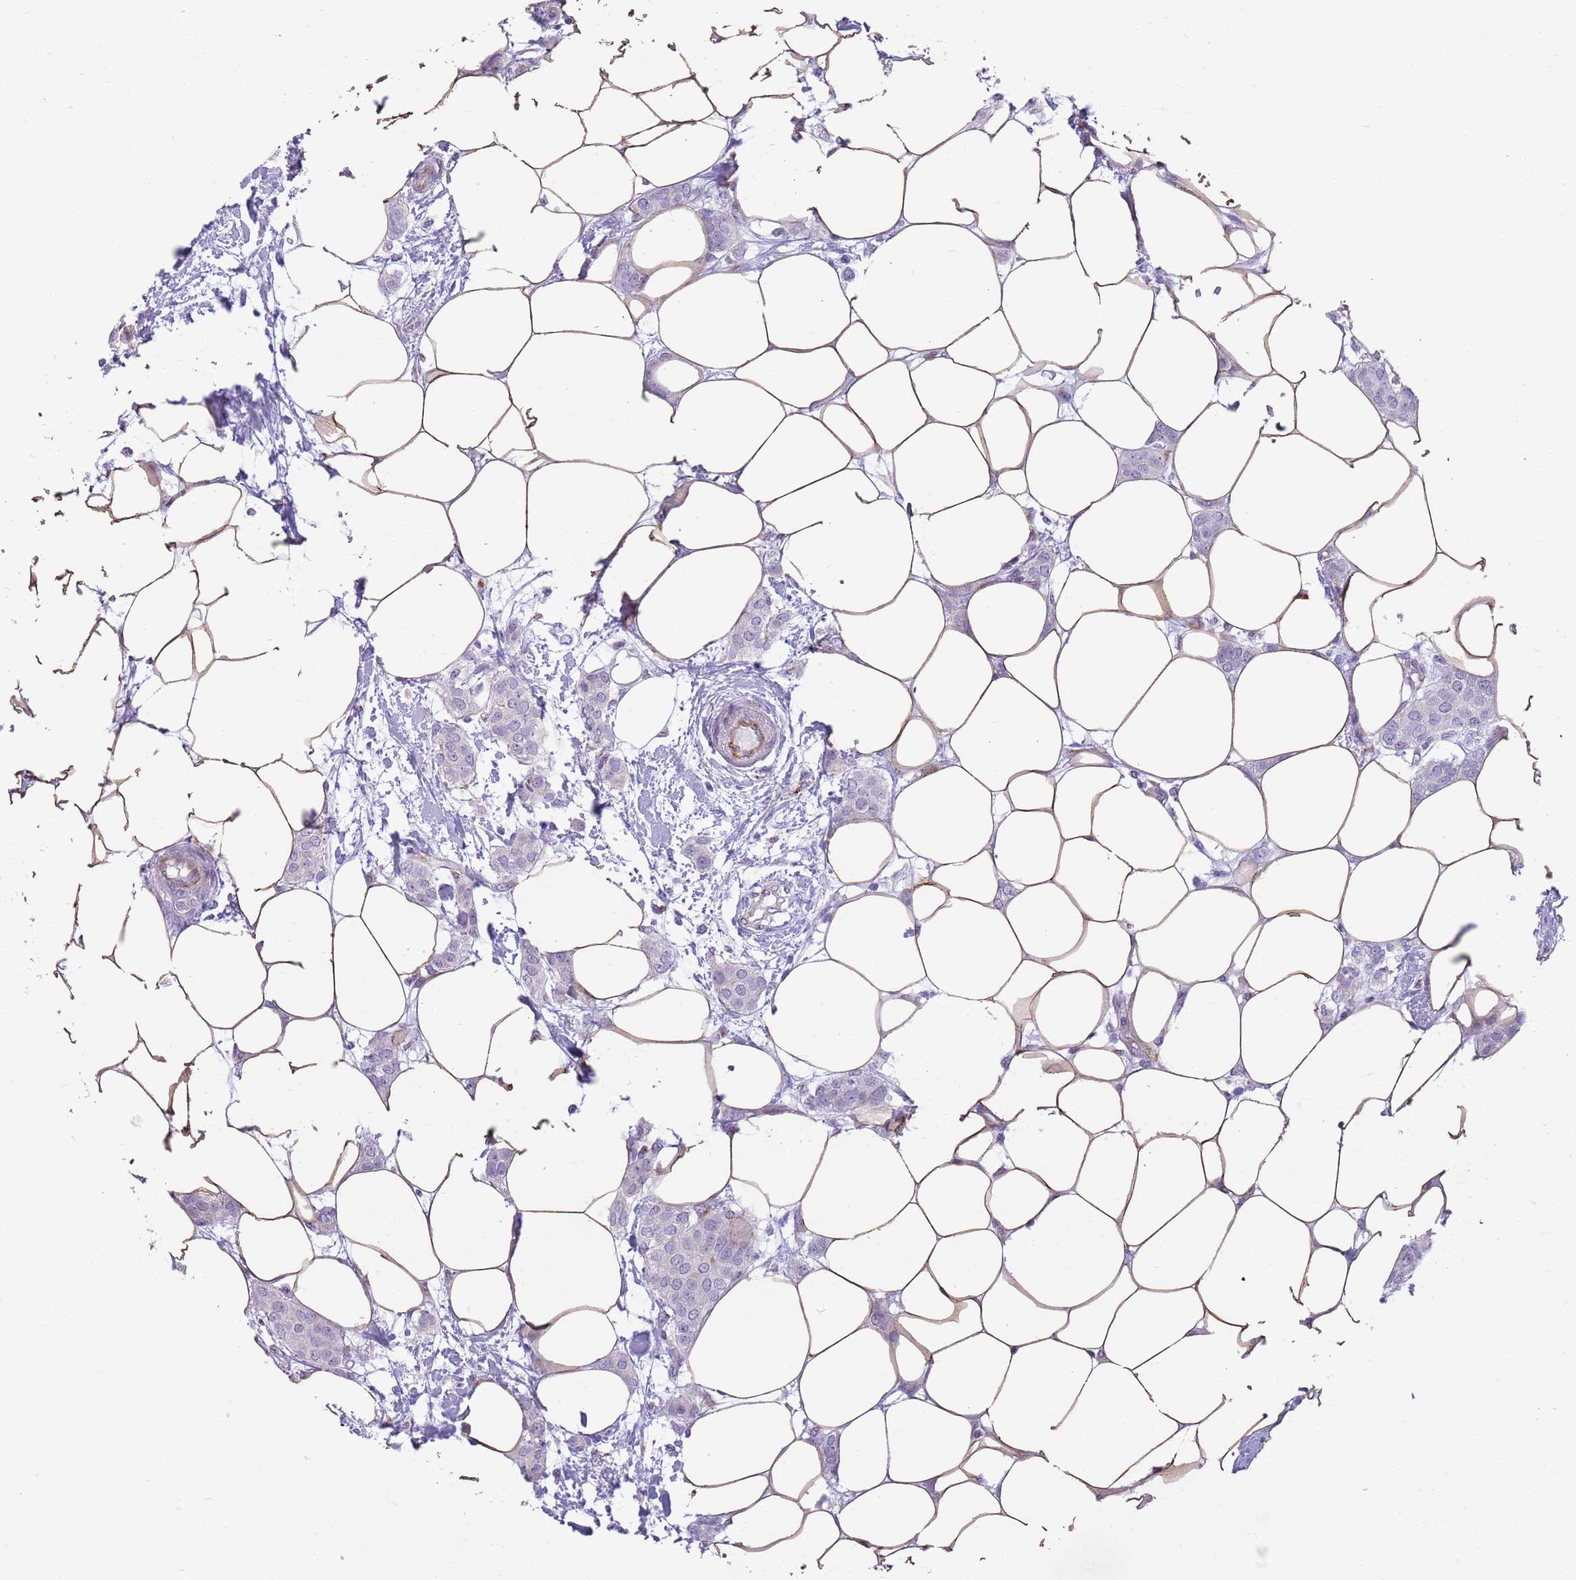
{"staining": {"intensity": "negative", "quantity": "none", "location": "none"}, "tissue": "breast cancer", "cell_type": "Tumor cells", "image_type": "cancer", "snomed": [{"axis": "morphology", "description": "Duct carcinoma"}, {"axis": "topography", "description": "Breast"}], "caption": "High magnification brightfield microscopy of breast cancer (intraductal carcinoma) stained with DAB (brown) and counterstained with hematoxylin (blue): tumor cells show no significant staining. Brightfield microscopy of IHC stained with DAB (brown) and hematoxylin (blue), captured at high magnification.", "gene": "C20orf96", "patient": {"sex": "female", "age": 72}}